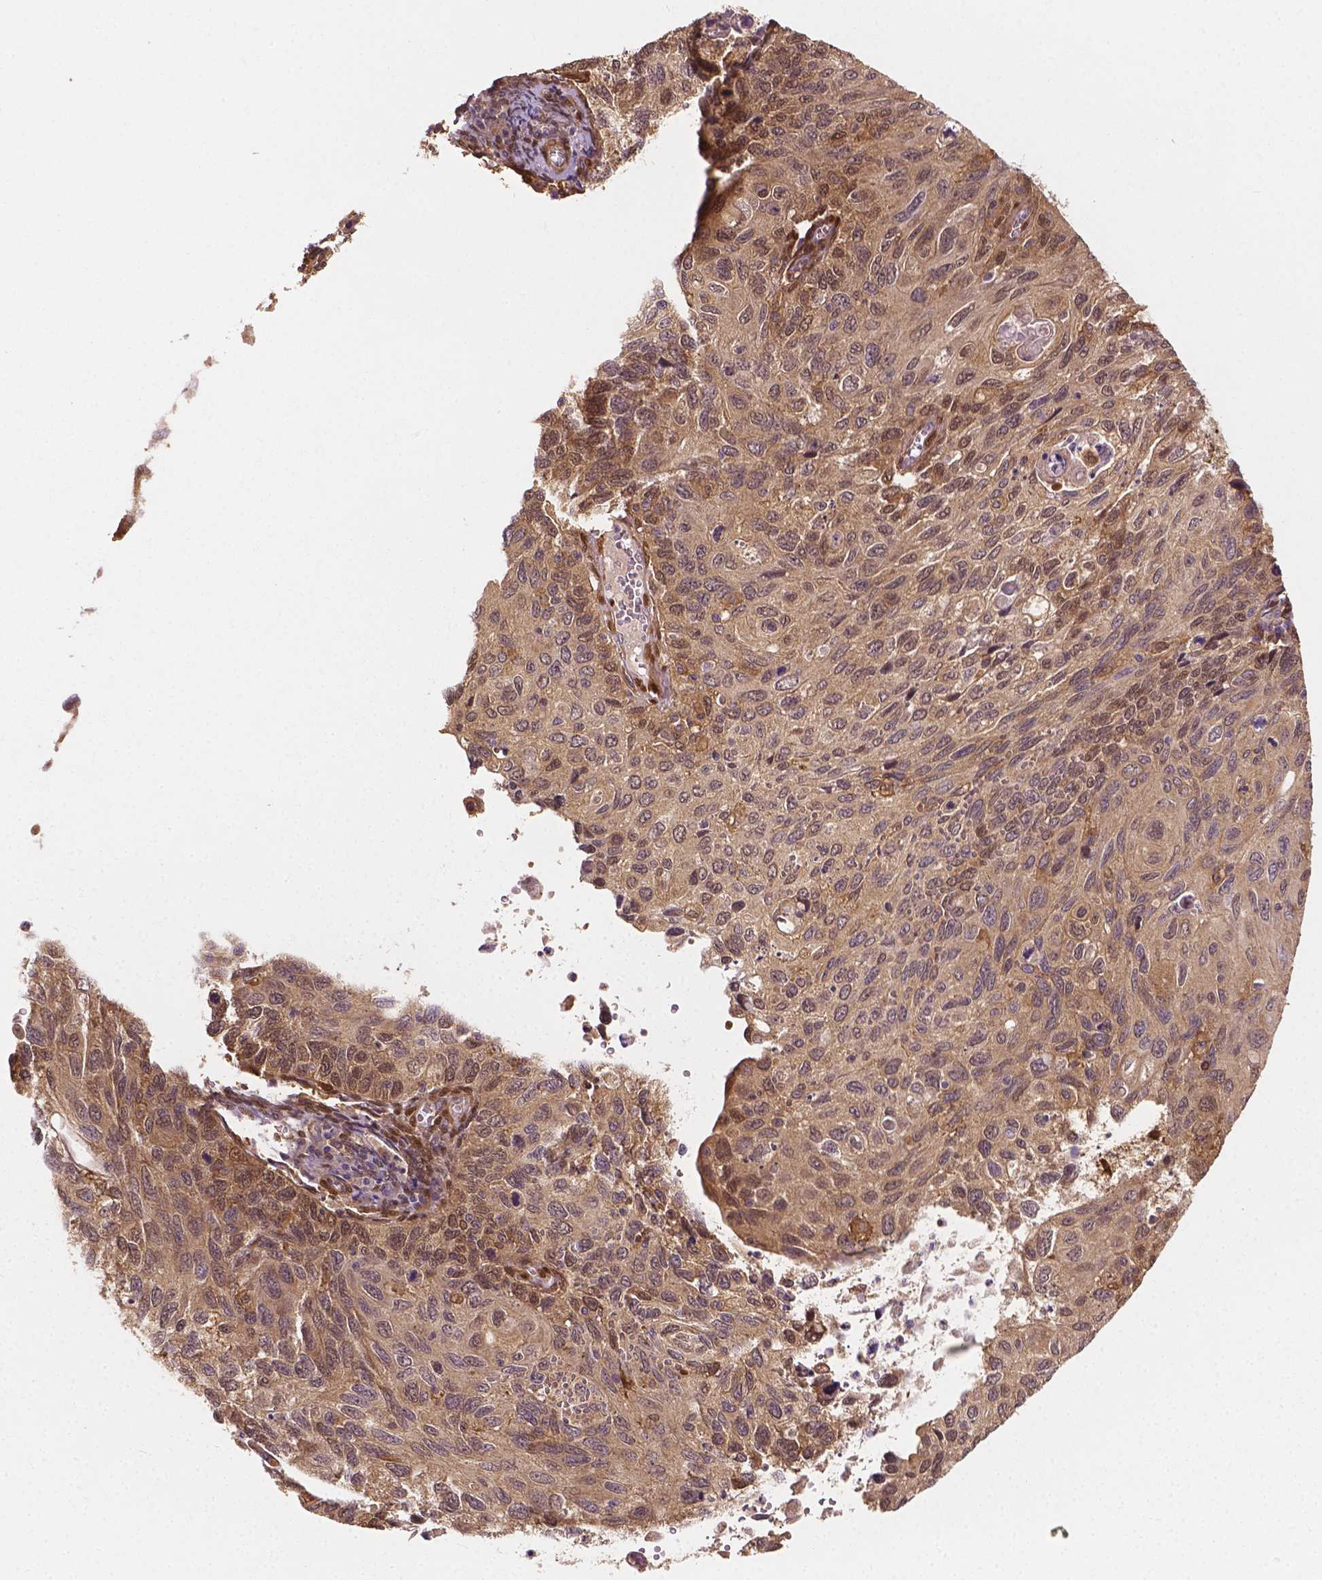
{"staining": {"intensity": "weak", "quantity": "25%-75%", "location": "cytoplasmic/membranous,nuclear"}, "tissue": "cervical cancer", "cell_type": "Tumor cells", "image_type": "cancer", "snomed": [{"axis": "morphology", "description": "Squamous cell carcinoma, NOS"}, {"axis": "topography", "description": "Cervix"}], "caption": "There is low levels of weak cytoplasmic/membranous and nuclear positivity in tumor cells of squamous cell carcinoma (cervical), as demonstrated by immunohistochemical staining (brown color).", "gene": "YAP1", "patient": {"sex": "female", "age": 70}}